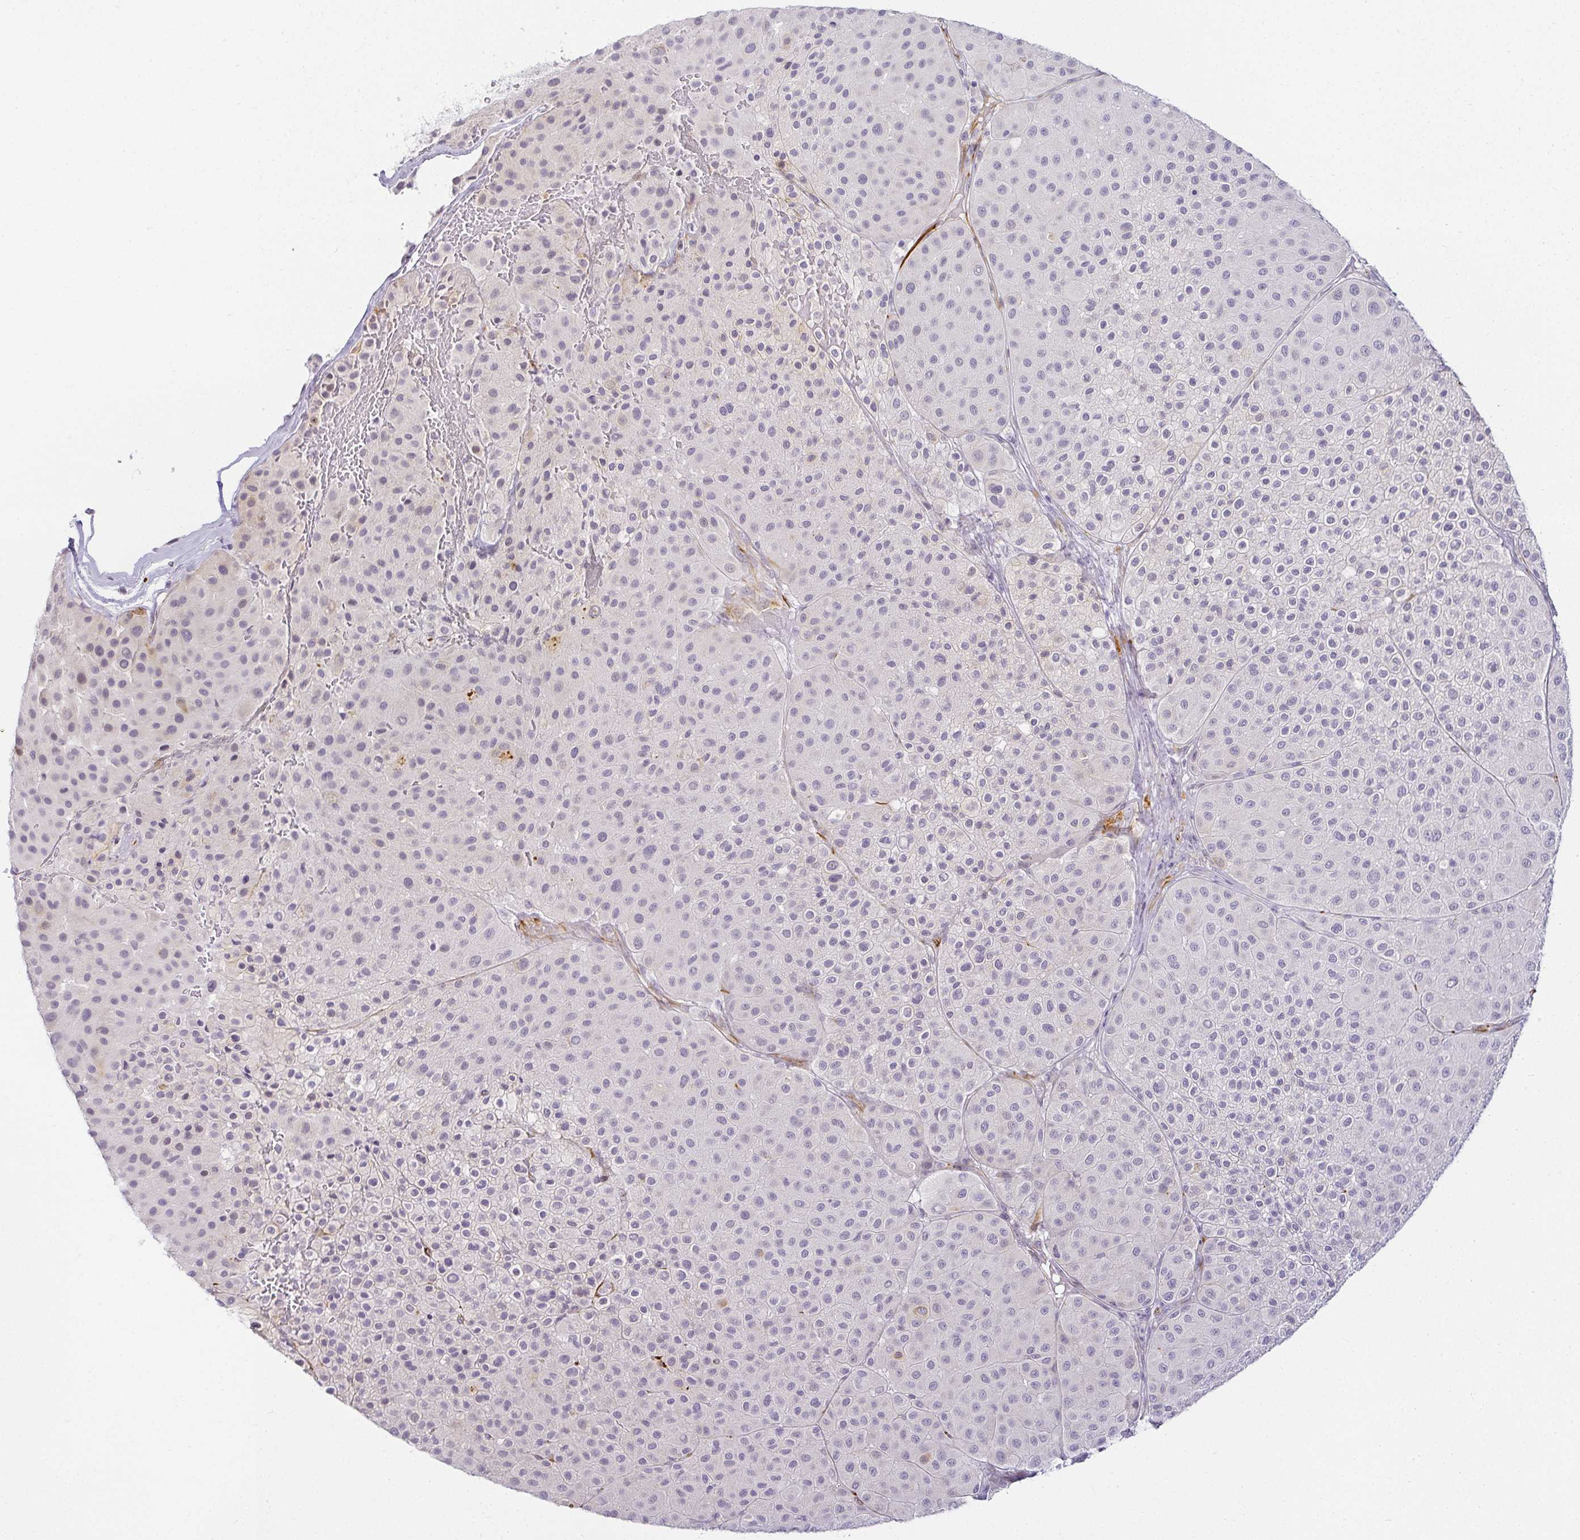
{"staining": {"intensity": "negative", "quantity": "none", "location": "none"}, "tissue": "melanoma", "cell_type": "Tumor cells", "image_type": "cancer", "snomed": [{"axis": "morphology", "description": "Malignant melanoma, Metastatic site"}, {"axis": "topography", "description": "Smooth muscle"}], "caption": "Immunohistochemical staining of malignant melanoma (metastatic site) exhibits no significant positivity in tumor cells. The staining is performed using DAB (3,3'-diaminobenzidine) brown chromogen with nuclei counter-stained in using hematoxylin.", "gene": "ACAN", "patient": {"sex": "male", "age": 41}}